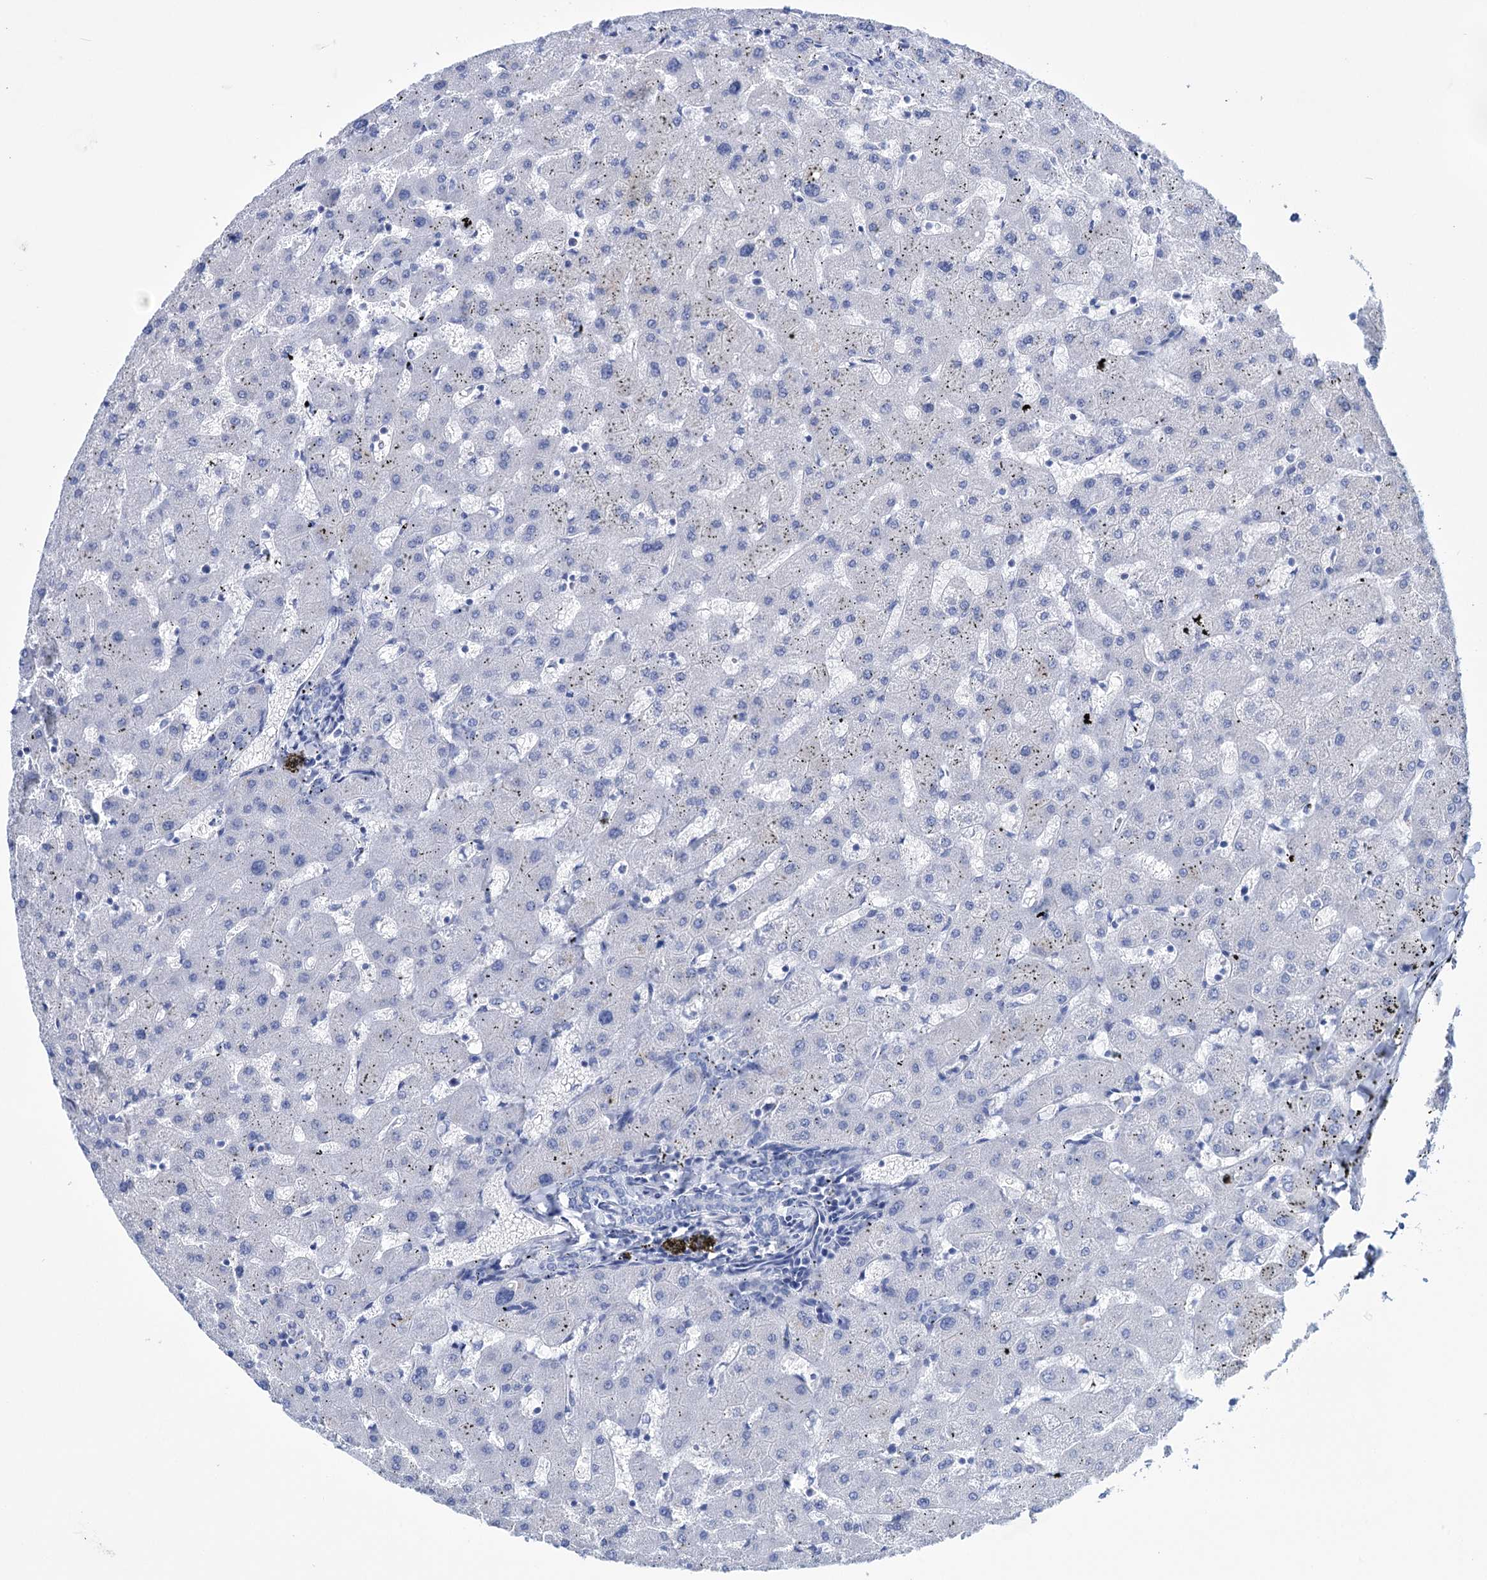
{"staining": {"intensity": "negative", "quantity": "none", "location": "none"}, "tissue": "liver", "cell_type": "Cholangiocytes", "image_type": "normal", "snomed": [{"axis": "morphology", "description": "Normal tissue, NOS"}, {"axis": "topography", "description": "Liver"}], "caption": "This is an IHC micrograph of benign liver. There is no staining in cholangiocytes.", "gene": "FBXW12", "patient": {"sex": "female", "age": 63}}